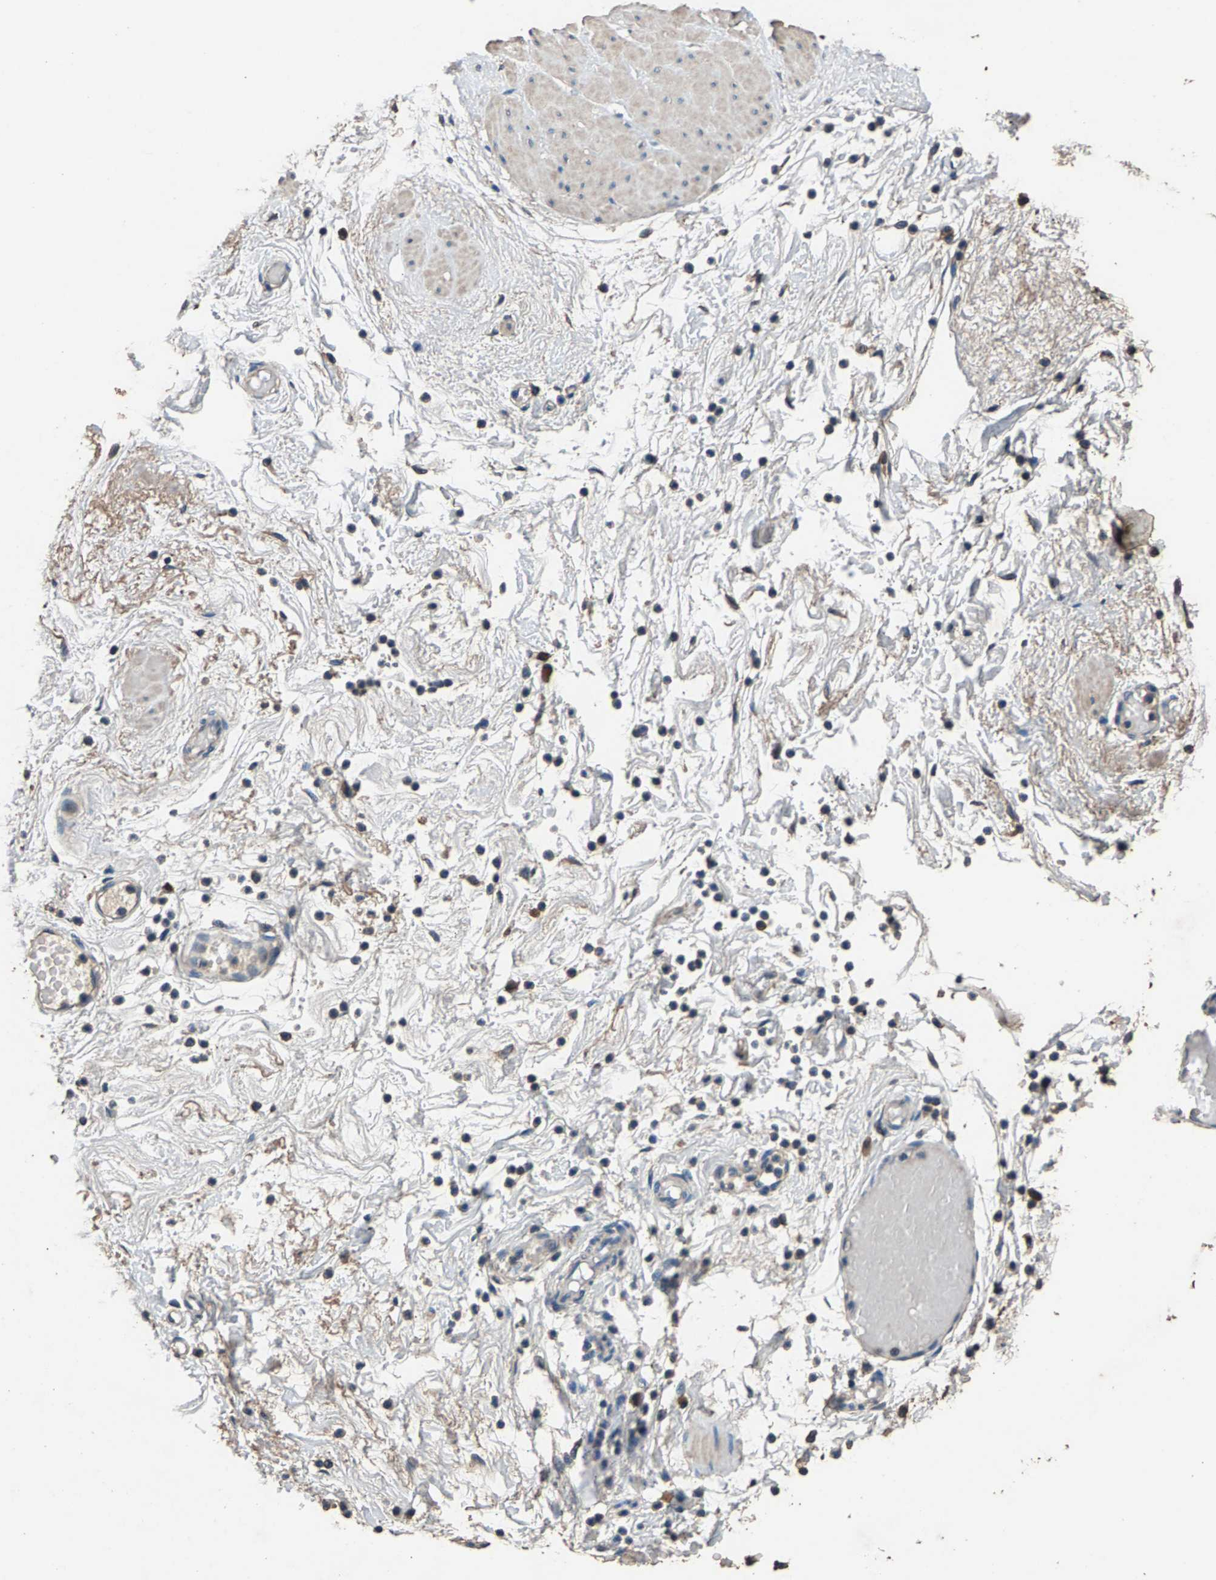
{"staining": {"intensity": "strong", "quantity": ">75%", "location": "cytoplasmic/membranous"}, "tissue": "adipose tissue", "cell_type": "Adipocytes", "image_type": "normal", "snomed": [{"axis": "morphology", "description": "Normal tissue, NOS"}, {"axis": "topography", "description": "Soft tissue"}, {"axis": "topography", "description": "Vascular tissue"}], "caption": "Protein expression analysis of unremarkable adipose tissue shows strong cytoplasmic/membranous staining in approximately >75% of adipocytes. The staining was performed using DAB to visualize the protein expression in brown, while the nuclei were stained in blue with hematoxylin (Magnification: 20x).", "gene": "MRPL27", "patient": {"sex": "female", "age": 35}}